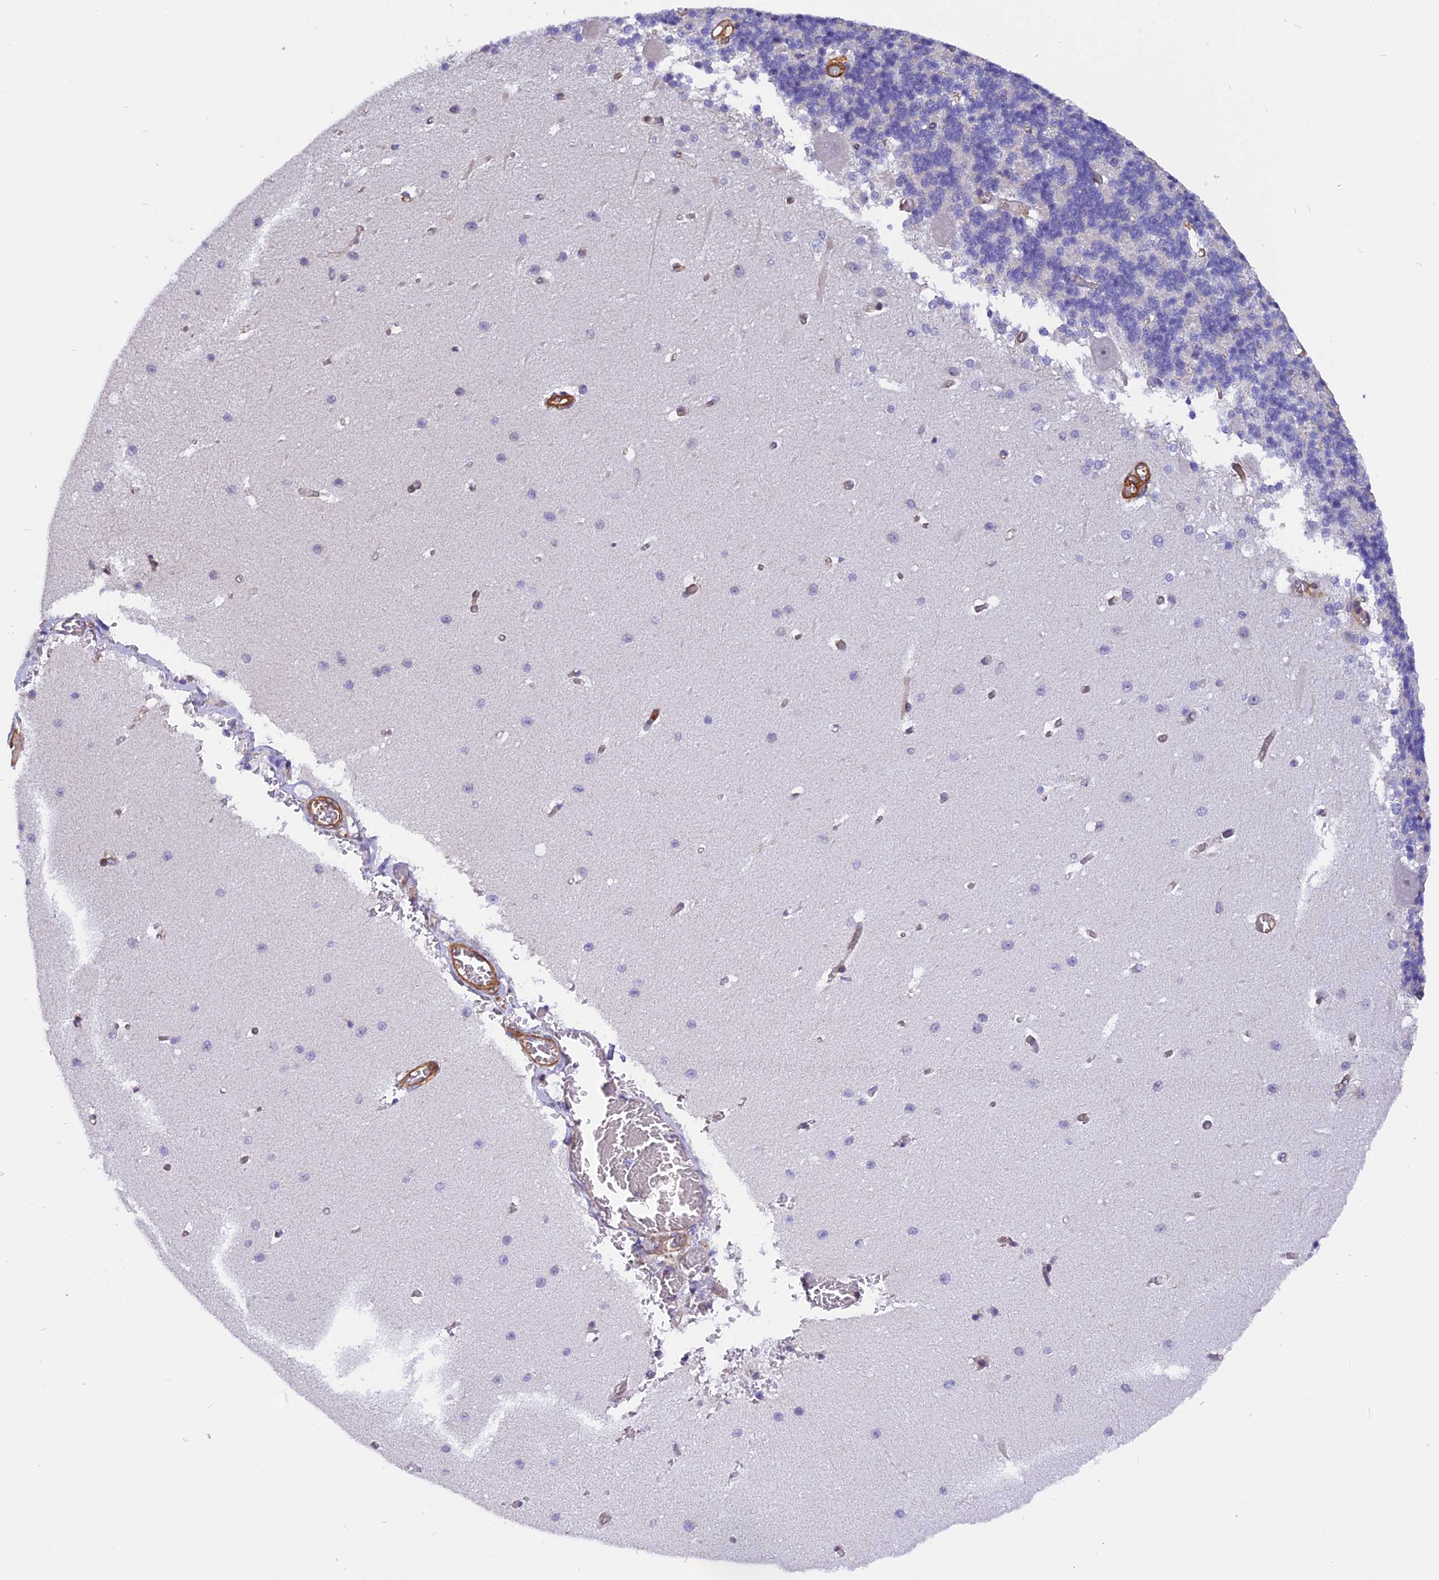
{"staining": {"intensity": "negative", "quantity": "none", "location": "none"}, "tissue": "cerebellum", "cell_type": "Cells in granular layer", "image_type": "normal", "snomed": [{"axis": "morphology", "description": "Normal tissue, NOS"}, {"axis": "topography", "description": "Cerebellum"}], "caption": "A high-resolution micrograph shows immunohistochemistry (IHC) staining of benign cerebellum, which reveals no significant staining in cells in granular layer.", "gene": "EHBP1L1", "patient": {"sex": "male", "age": 37}}